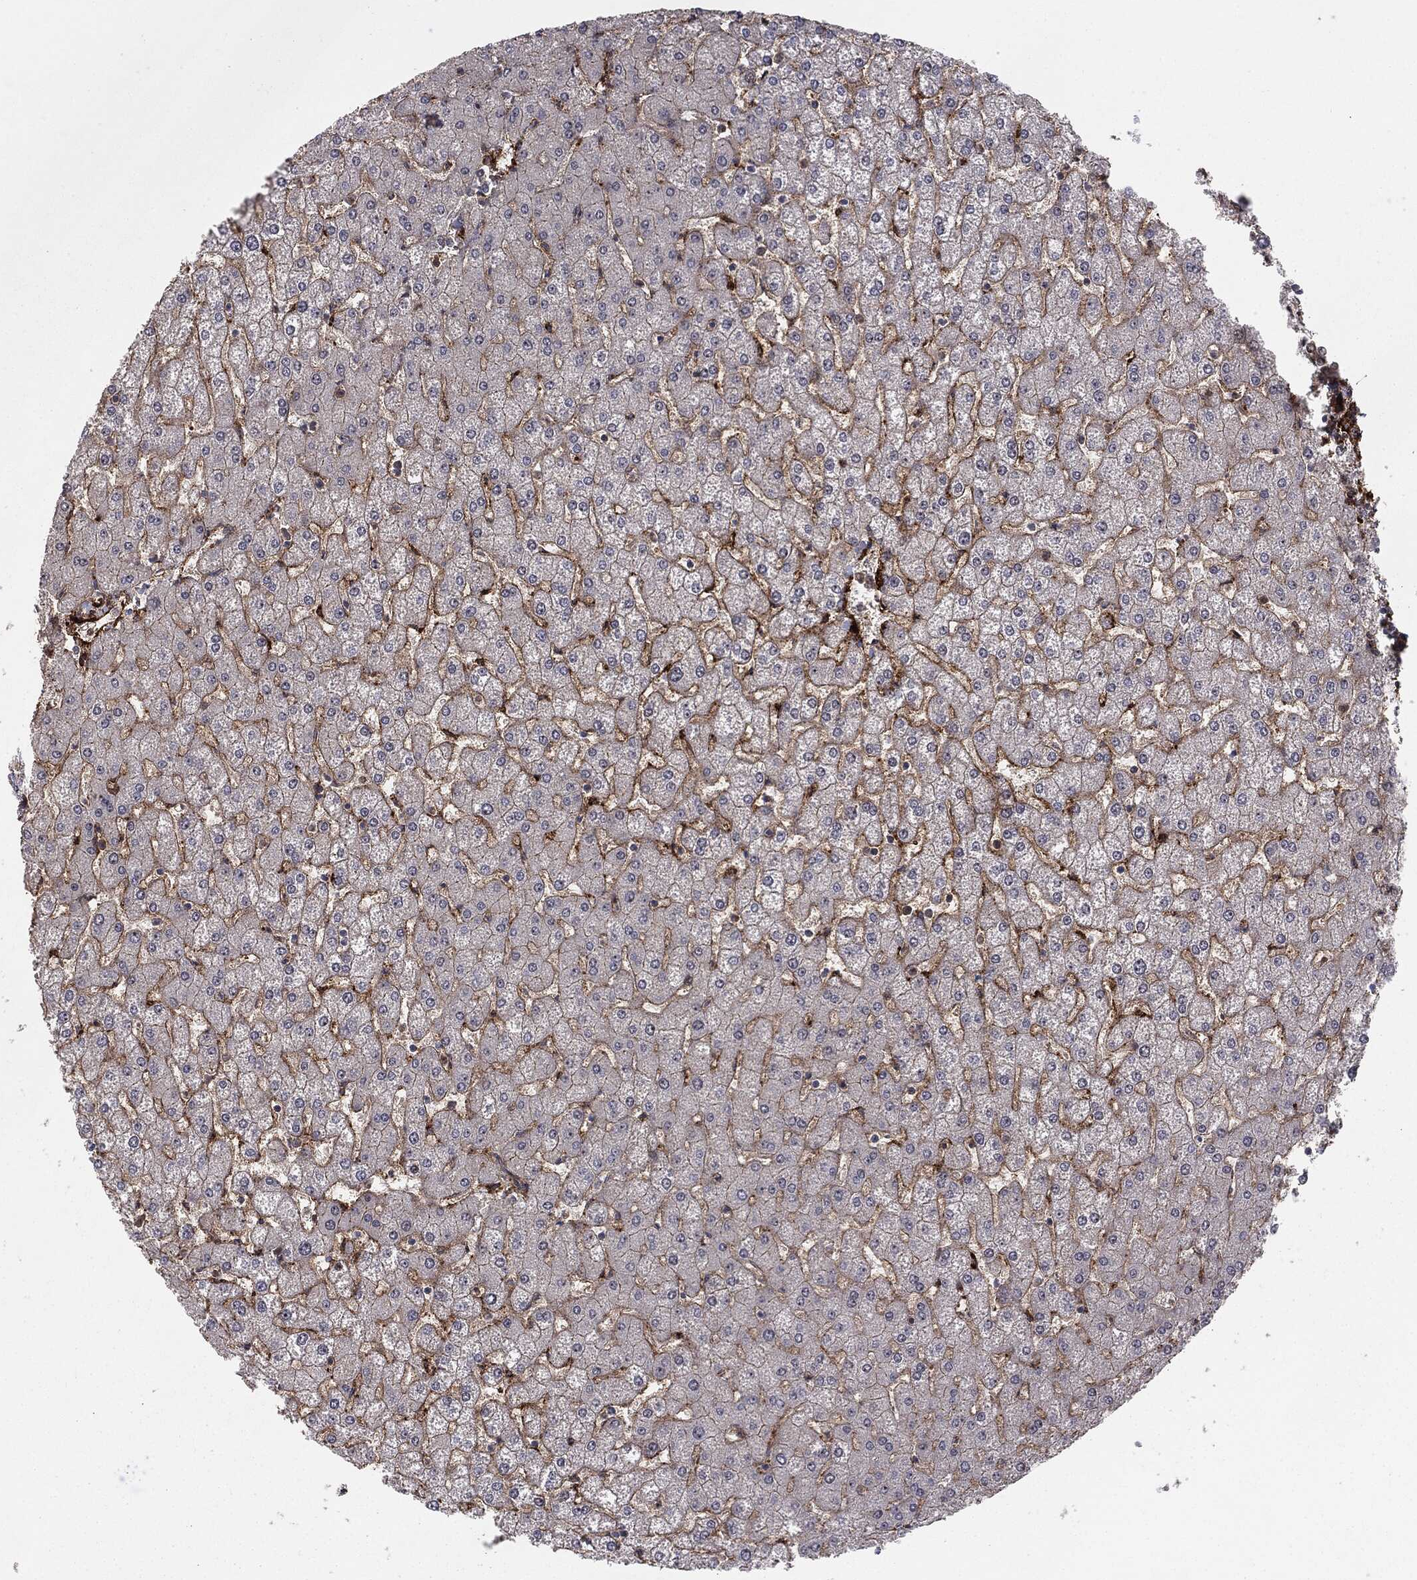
{"staining": {"intensity": "negative", "quantity": "none", "location": "none"}, "tissue": "liver", "cell_type": "Cholangiocytes", "image_type": "normal", "snomed": [{"axis": "morphology", "description": "Normal tissue, NOS"}, {"axis": "topography", "description": "Liver"}], "caption": "High power microscopy histopathology image of an immunohistochemistry (IHC) photomicrograph of benign liver, revealing no significant expression in cholangiocytes.", "gene": "PTEN", "patient": {"sex": "female", "age": 32}}